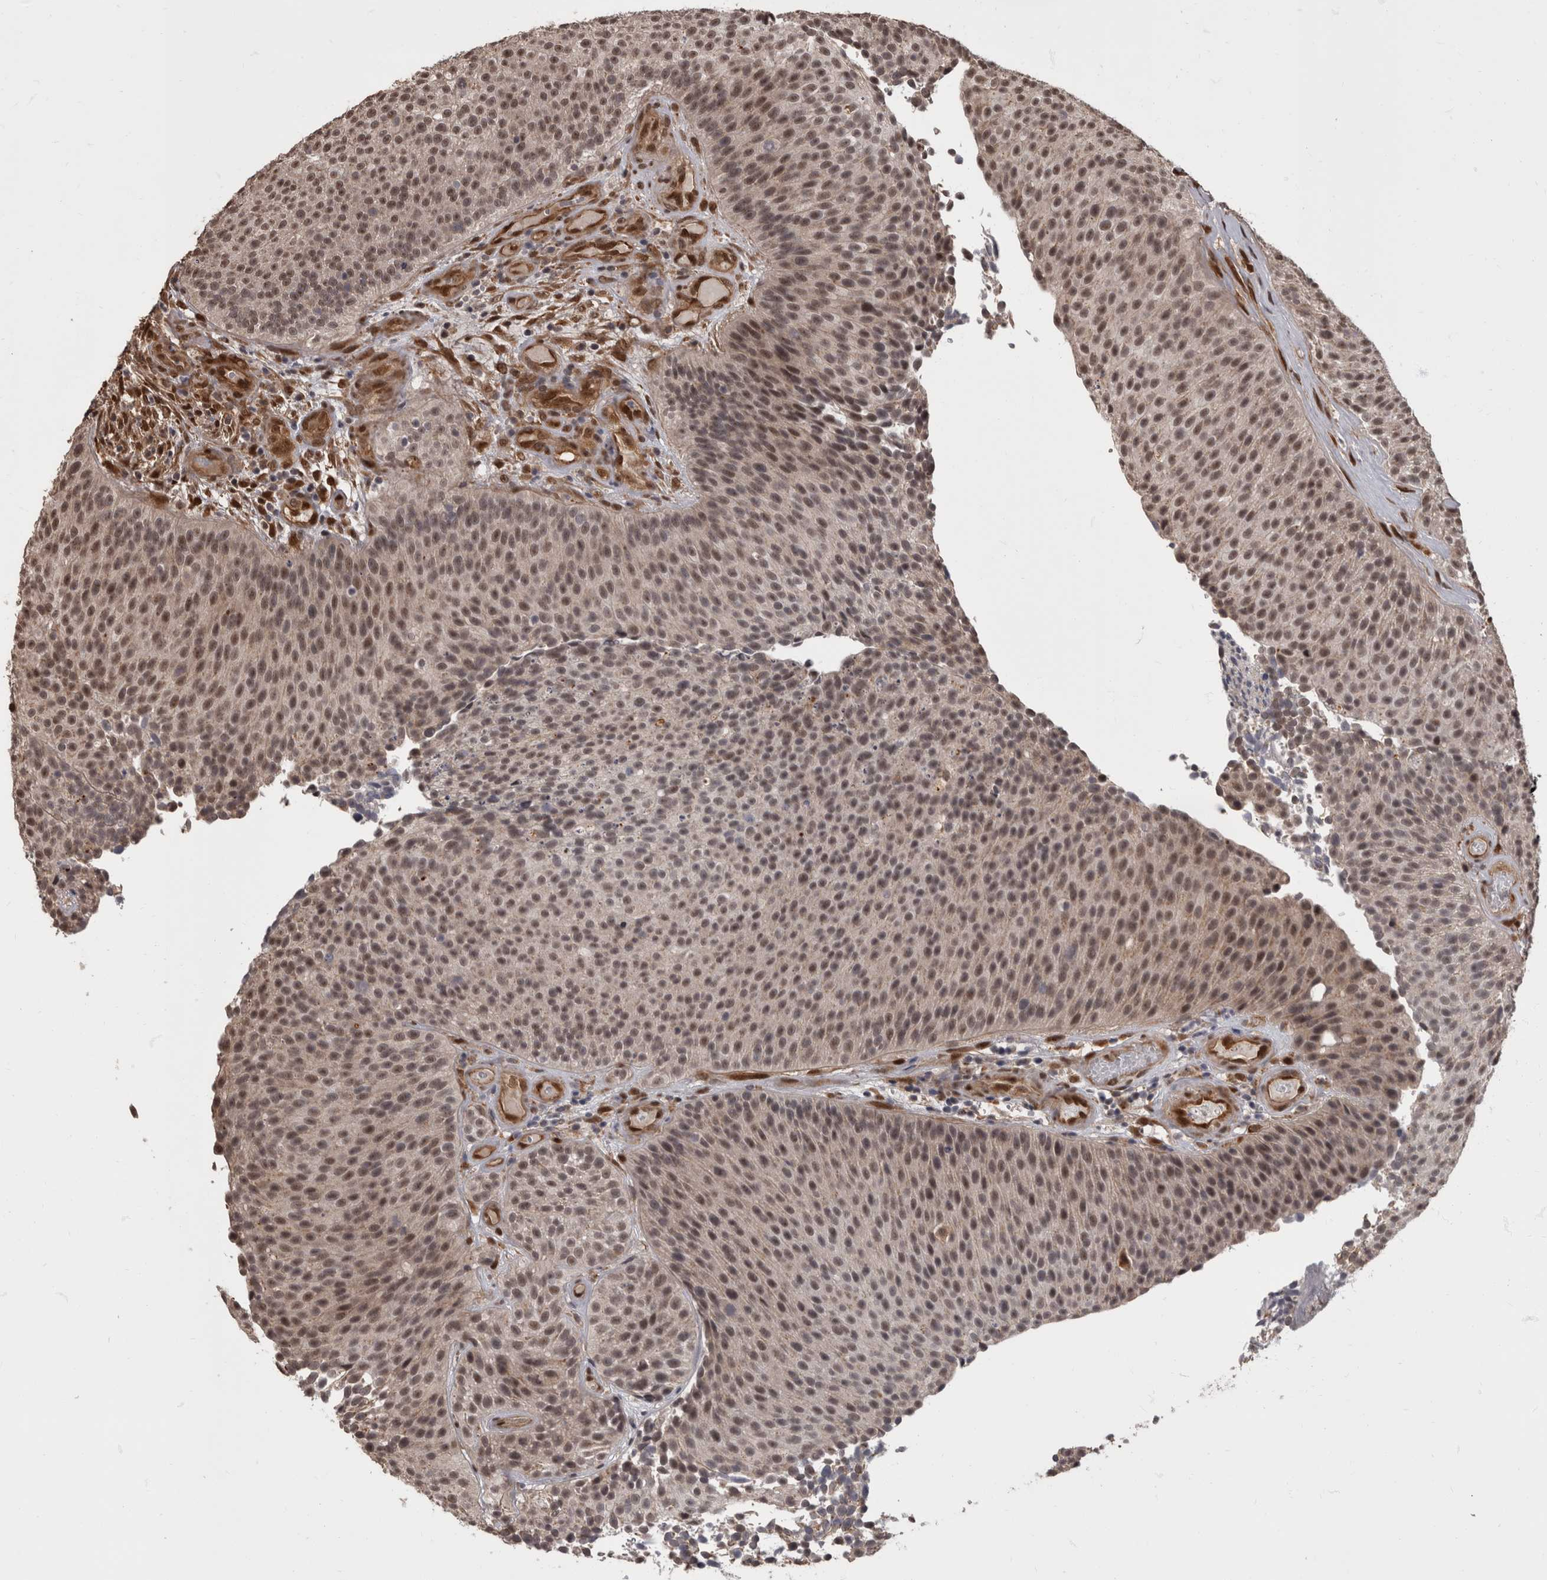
{"staining": {"intensity": "moderate", "quantity": ">75%", "location": "nuclear"}, "tissue": "urothelial cancer", "cell_type": "Tumor cells", "image_type": "cancer", "snomed": [{"axis": "morphology", "description": "Urothelial carcinoma, Low grade"}, {"axis": "topography", "description": "Urinary bladder"}], "caption": "A medium amount of moderate nuclear positivity is present in approximately >75% of tumor cells in urothelial cancer tissue. (DAB = brown stain, brightfield microscopy at high magnification).", "gene": "AKT3", "patient": {"sex": "male", "age": 86}}